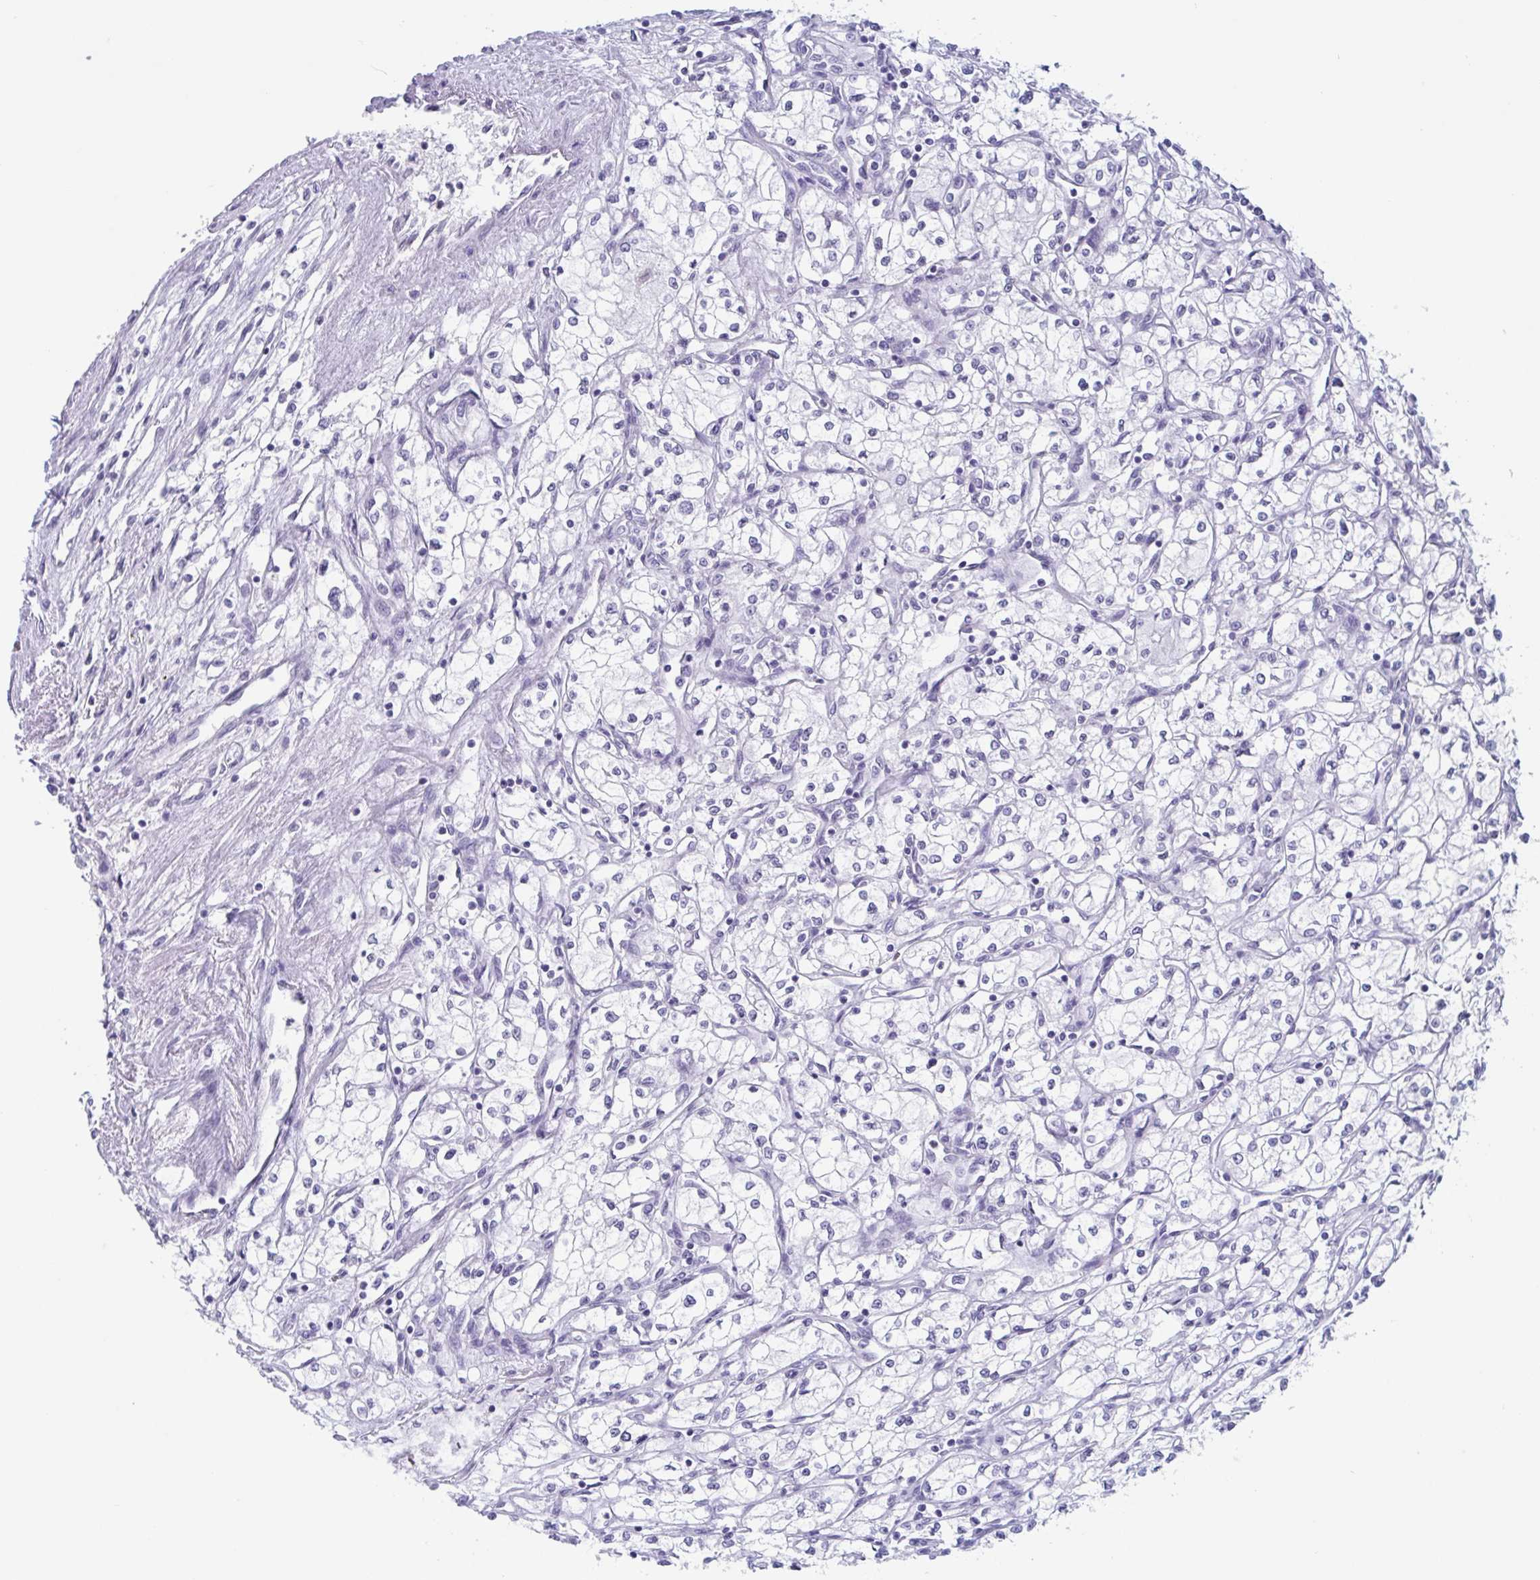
{"staining": {"intensity": "negative", "quantity": "none", "location": "none"}, "tissue": "renal cancer", "cell_type": "Tumor cells", "image_type": "cancer", "snomed": [{"axis": "morphology", "description": "Adenocarcinoma, NOS"}, {"axis": "topography", "description": "Kidney"}], "caption": "Immunohistochemistry (IHC) of human renal adenocarcinoma displays no expression in tumor cells.", "gene": "CDX4", "patient": {"sex": "male", "age": 59}}